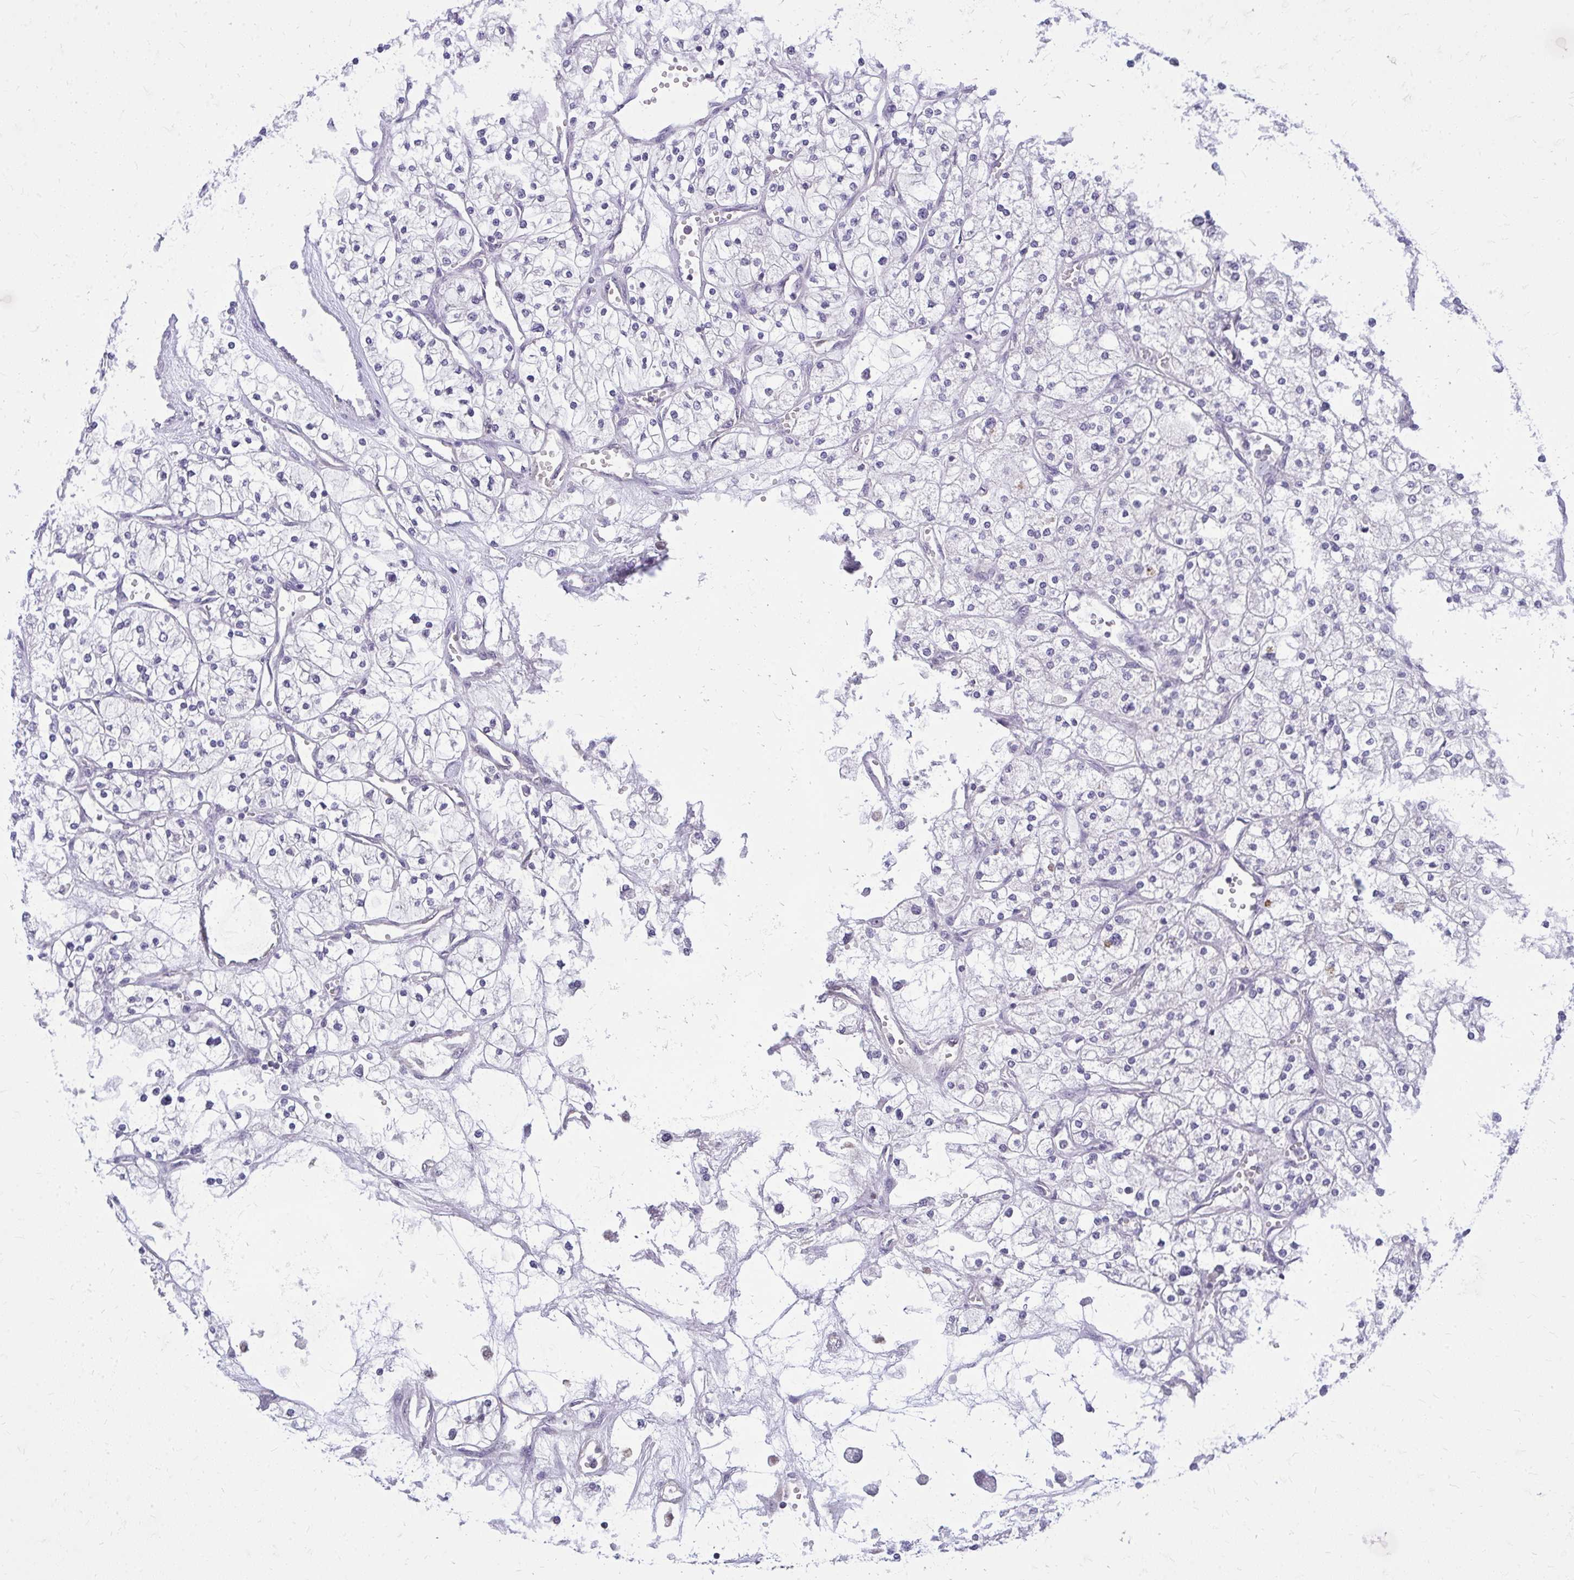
{"staining": {"intensity": "negative", "quantity": "none", "location": "none"}, "tissue": "renal cancer", "cell_type": "Tumor cells", "image_type": "cancer", "snomed": [{"axis": "morphology", "description": "Adenocarcinoma, NOS"}, {"axis": "topography", "description": "Kidney"}], "caption": "This is an IHC histopathology image of adenocarcinoma (renal). There is no staining in tumor cells.", "gene": "AKAP5", "patient": {"sex": "male", "age": 80}}